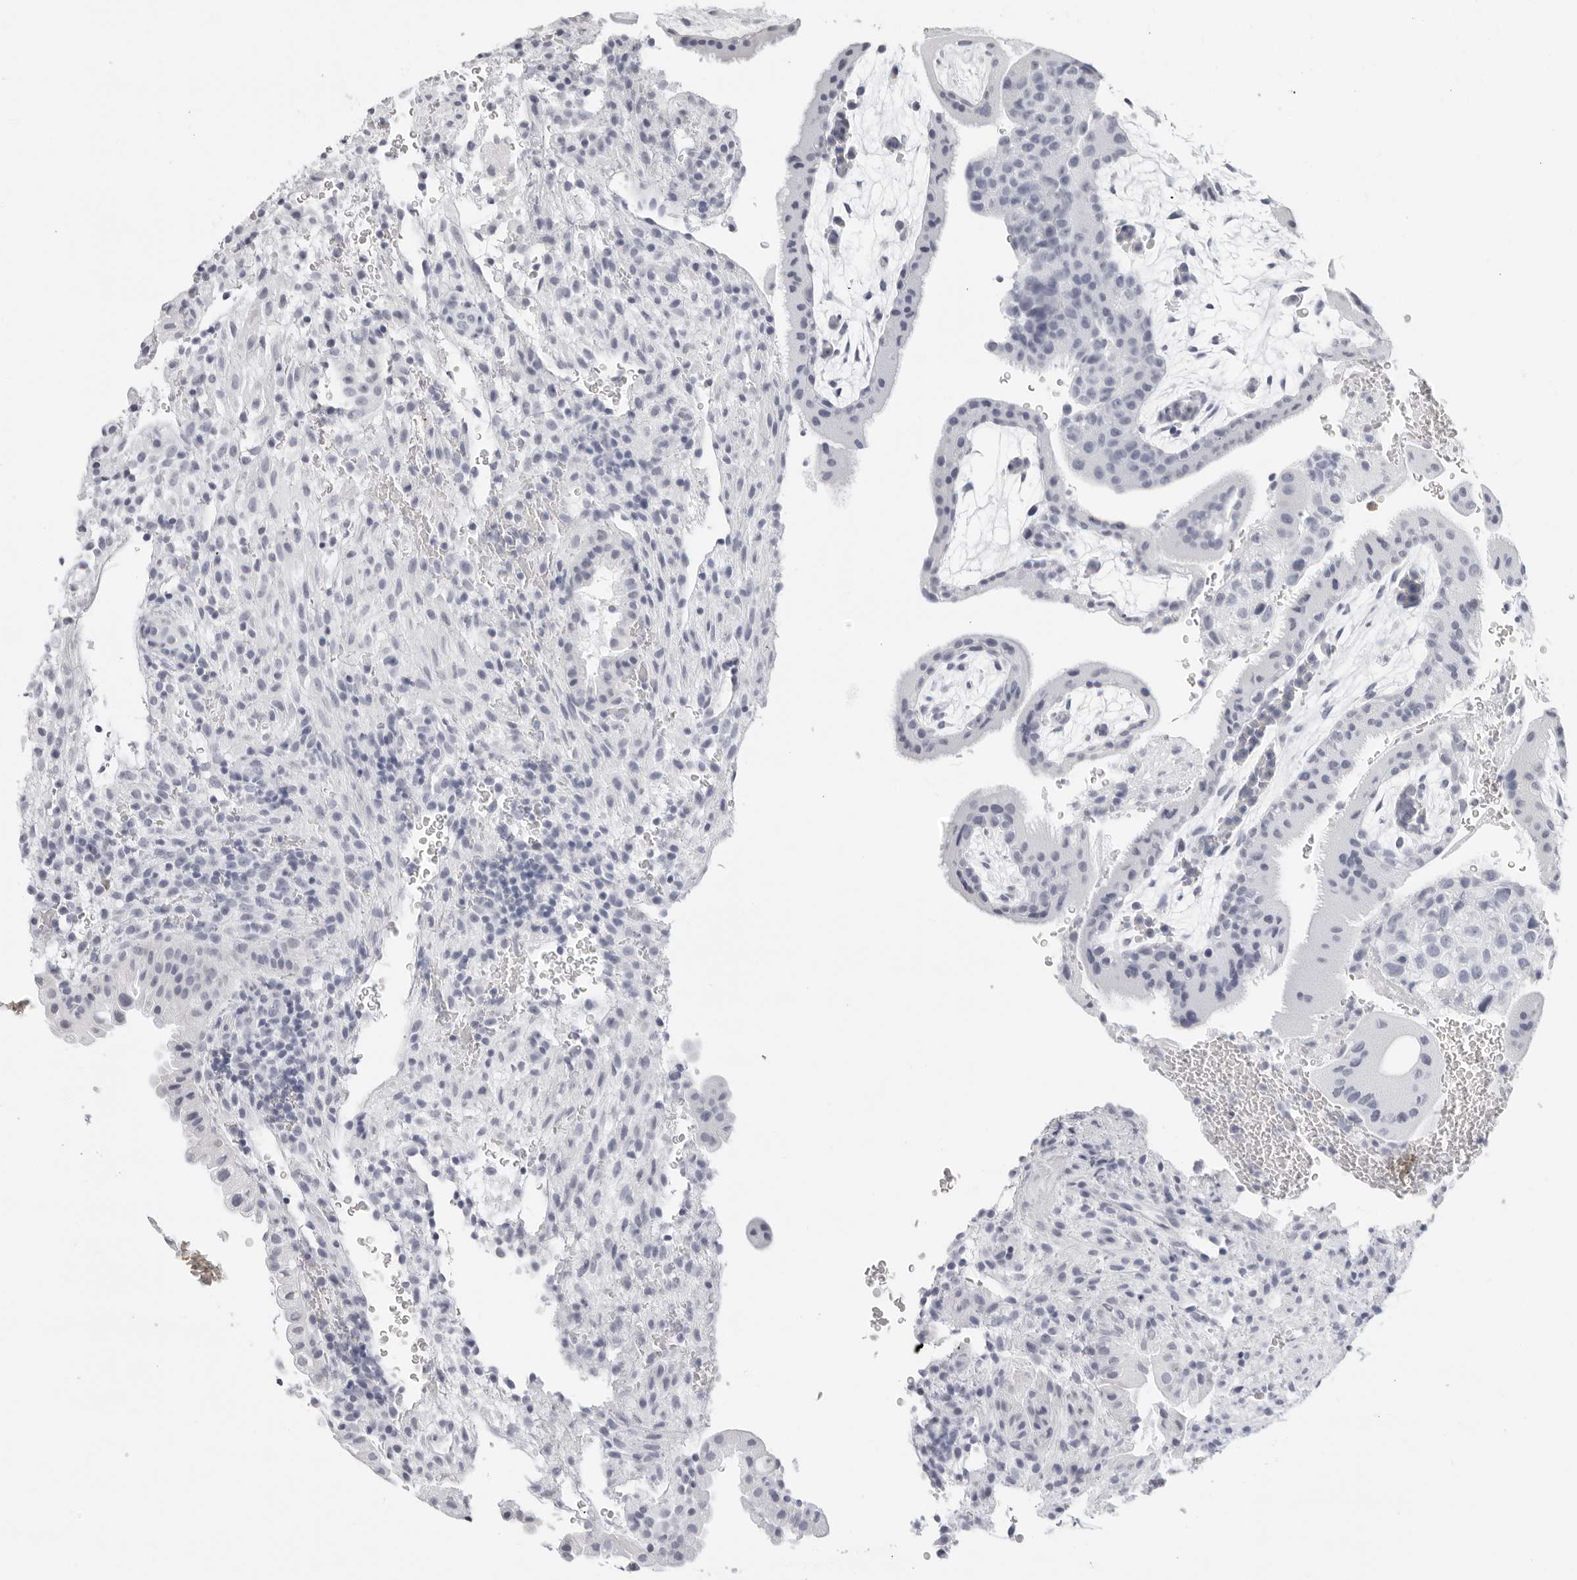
{"staining": {"intensity": "negative", "quantity": "none", "location": "none"}, "tissue": "placenta", "cell_type": "Decidual cells", "image_type": "normal", "snomed": [{"axis": "morphology", "description": "Normal tissue, NOS"}, {"axis": "topography", "description": "Placenta"}], "caption": "Placenta was stained to show a protein in brown. There is no significant staining in decidual cells. The staining was performed using DAB (3,3'-diaminobenzidine) to visualize the protein expression in brown, while the nuclei were stained in blue with hematoxylin (Magnification: 20x).", "gene": "AGMAT", "patient": {"sex": "female", "age": 19}}